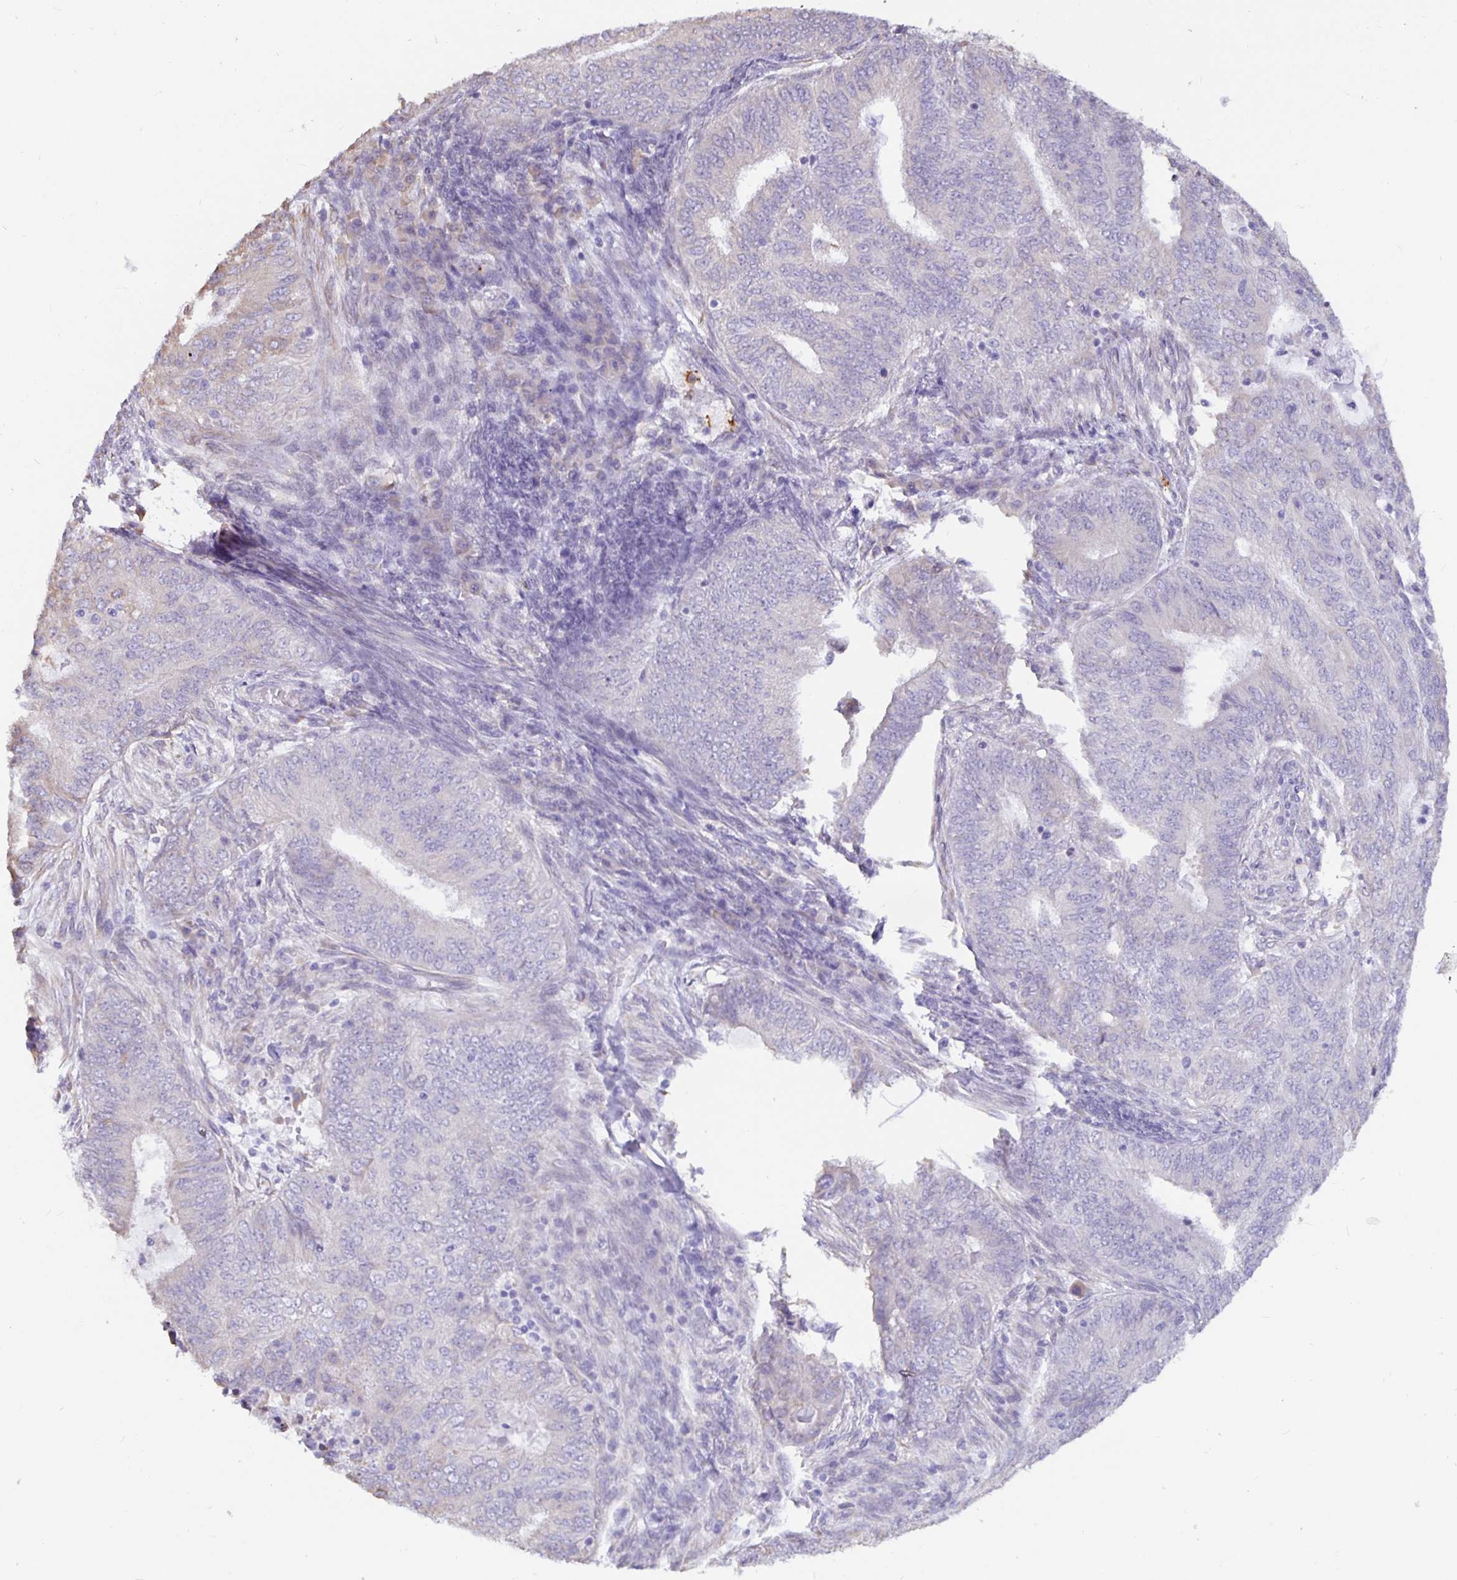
{"staining": {"intensity": "negative", "quantity": "none", "location": "none"}, "tissue": "endometrial cancer", "cell_type": "Tumor cells", "image_type": "cancer", "snomed": [{"axis": "morphology", "description": "Adenocarcinoma, NOS"}, {"axis": "topography", "description": "Endometrium"}], "caption": "Protein analysis of endometrial cancer demonstrates no significant expression in tumor cells. (DAB IHC with hematoxylin counter stain).", "gene": "DNAI2", "patient": {"sex": "female", "age": 62}}